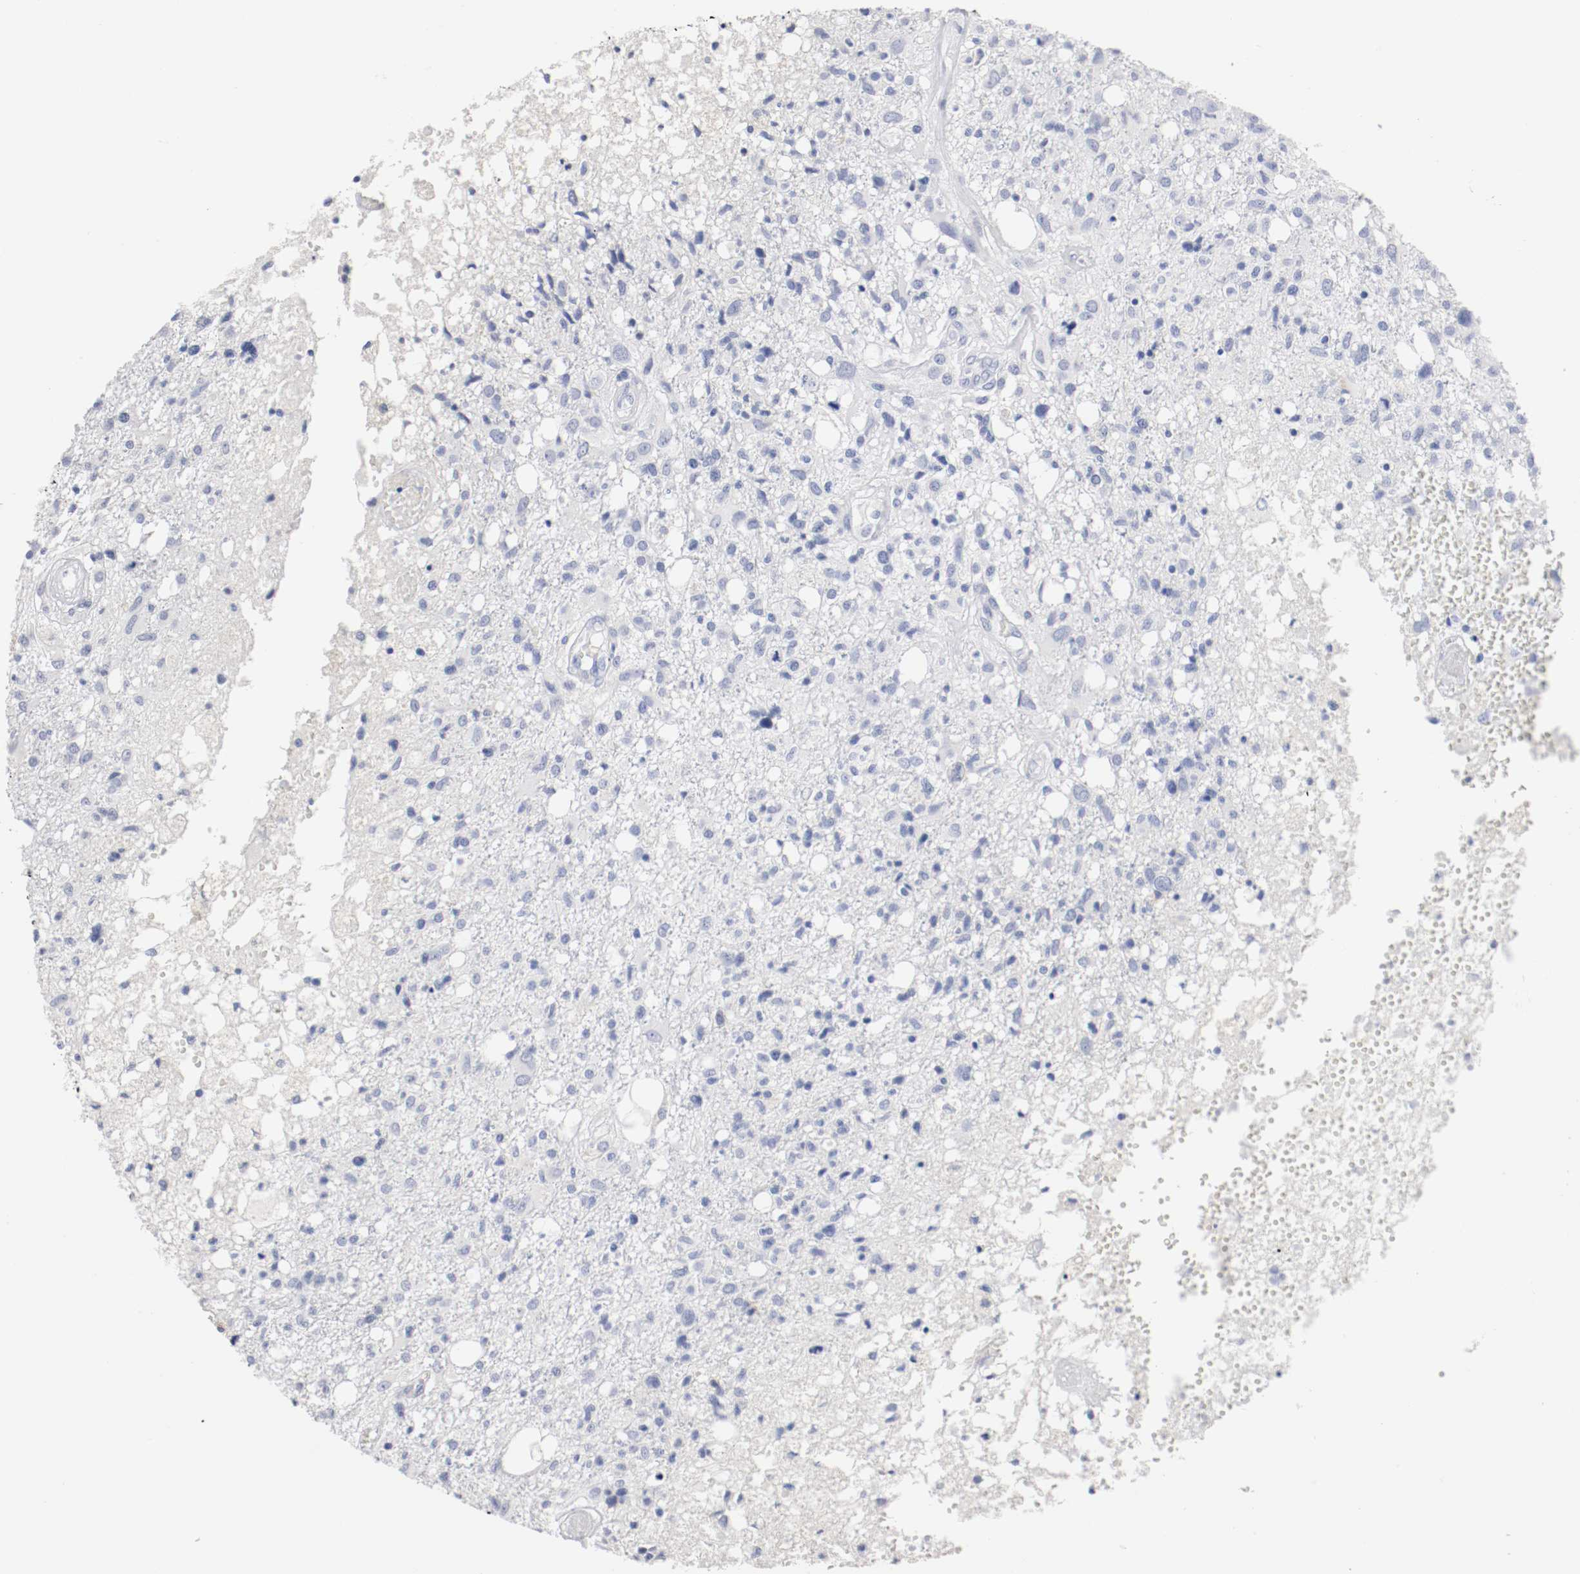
{"staining": {"intensity": "negative", "quantity": "none", "location": "none"}, "tissue": "glioma", "cell_type": "Tumor cells", "image_type": "cancer", "snomed": [{"axis": "morphology", "description": "Glioma, malignant, High grade"}, {"axis": "topography", "description": "Cerebral cortex"}], "caption": "IHC of human high-grade glioma (malignant) demonstrates no positivity in tumor cells.", "gene": "GAD1", "patient": {"sex": "male", "age": 76}}